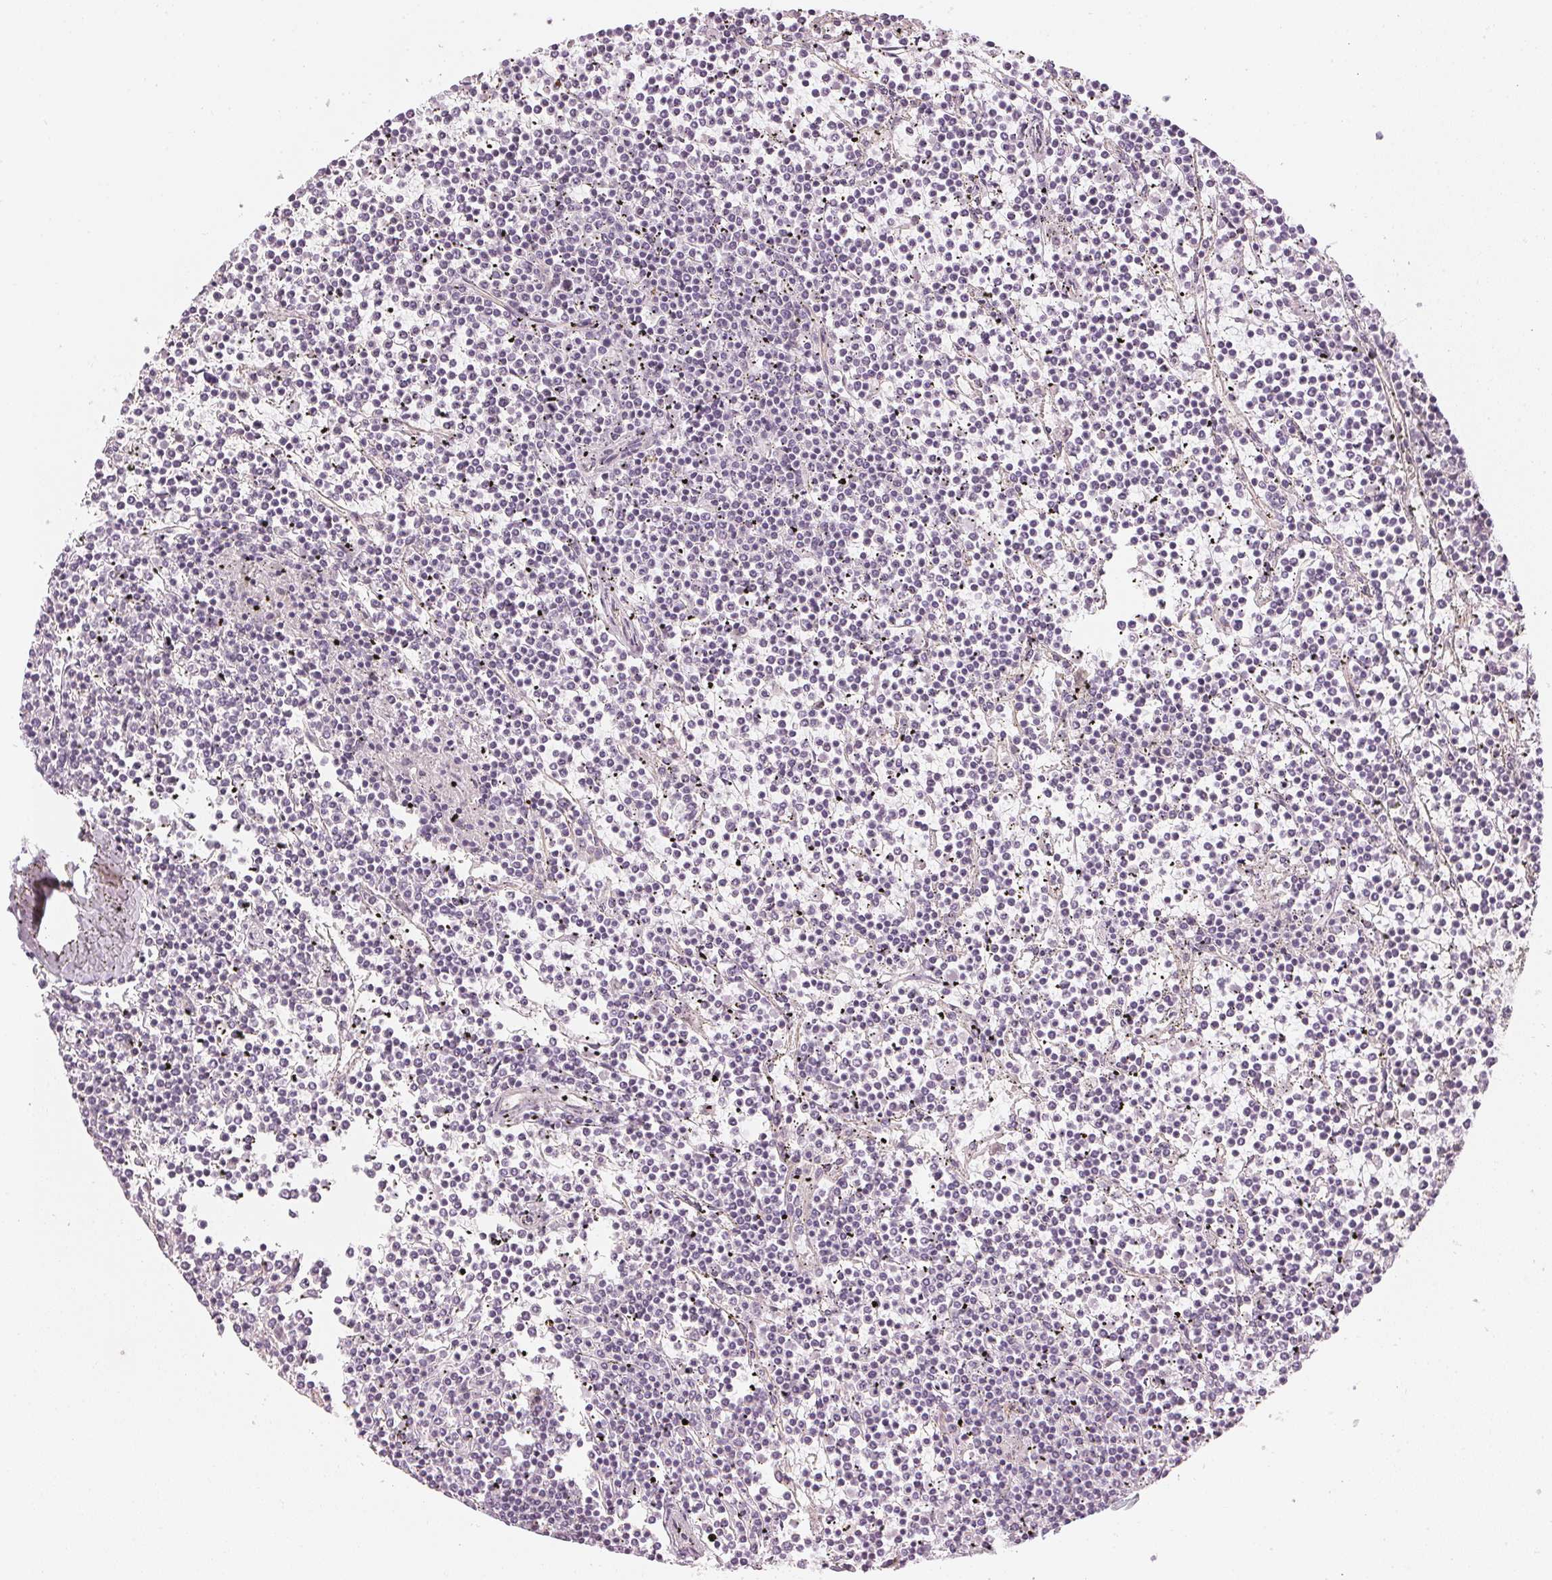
{"staining": {"intensity": "negative", "quantity": "none", "location": "none"}, "tissue": "lymphoma", "cell_type": "Tumor cells", "image_type": "cancer", "snomed": [{"axis": "morphology", "description": "Malignant lymphoma, non-Hodgkin's type, Low grade"}, {"axis": "topography", "description": "Spleen"}], "caption": "Protein analysis of lymphoma displays no significant staining in tumor cells.", "gene": "APLP1", "patient": {"sex": "female", "age": 19}}